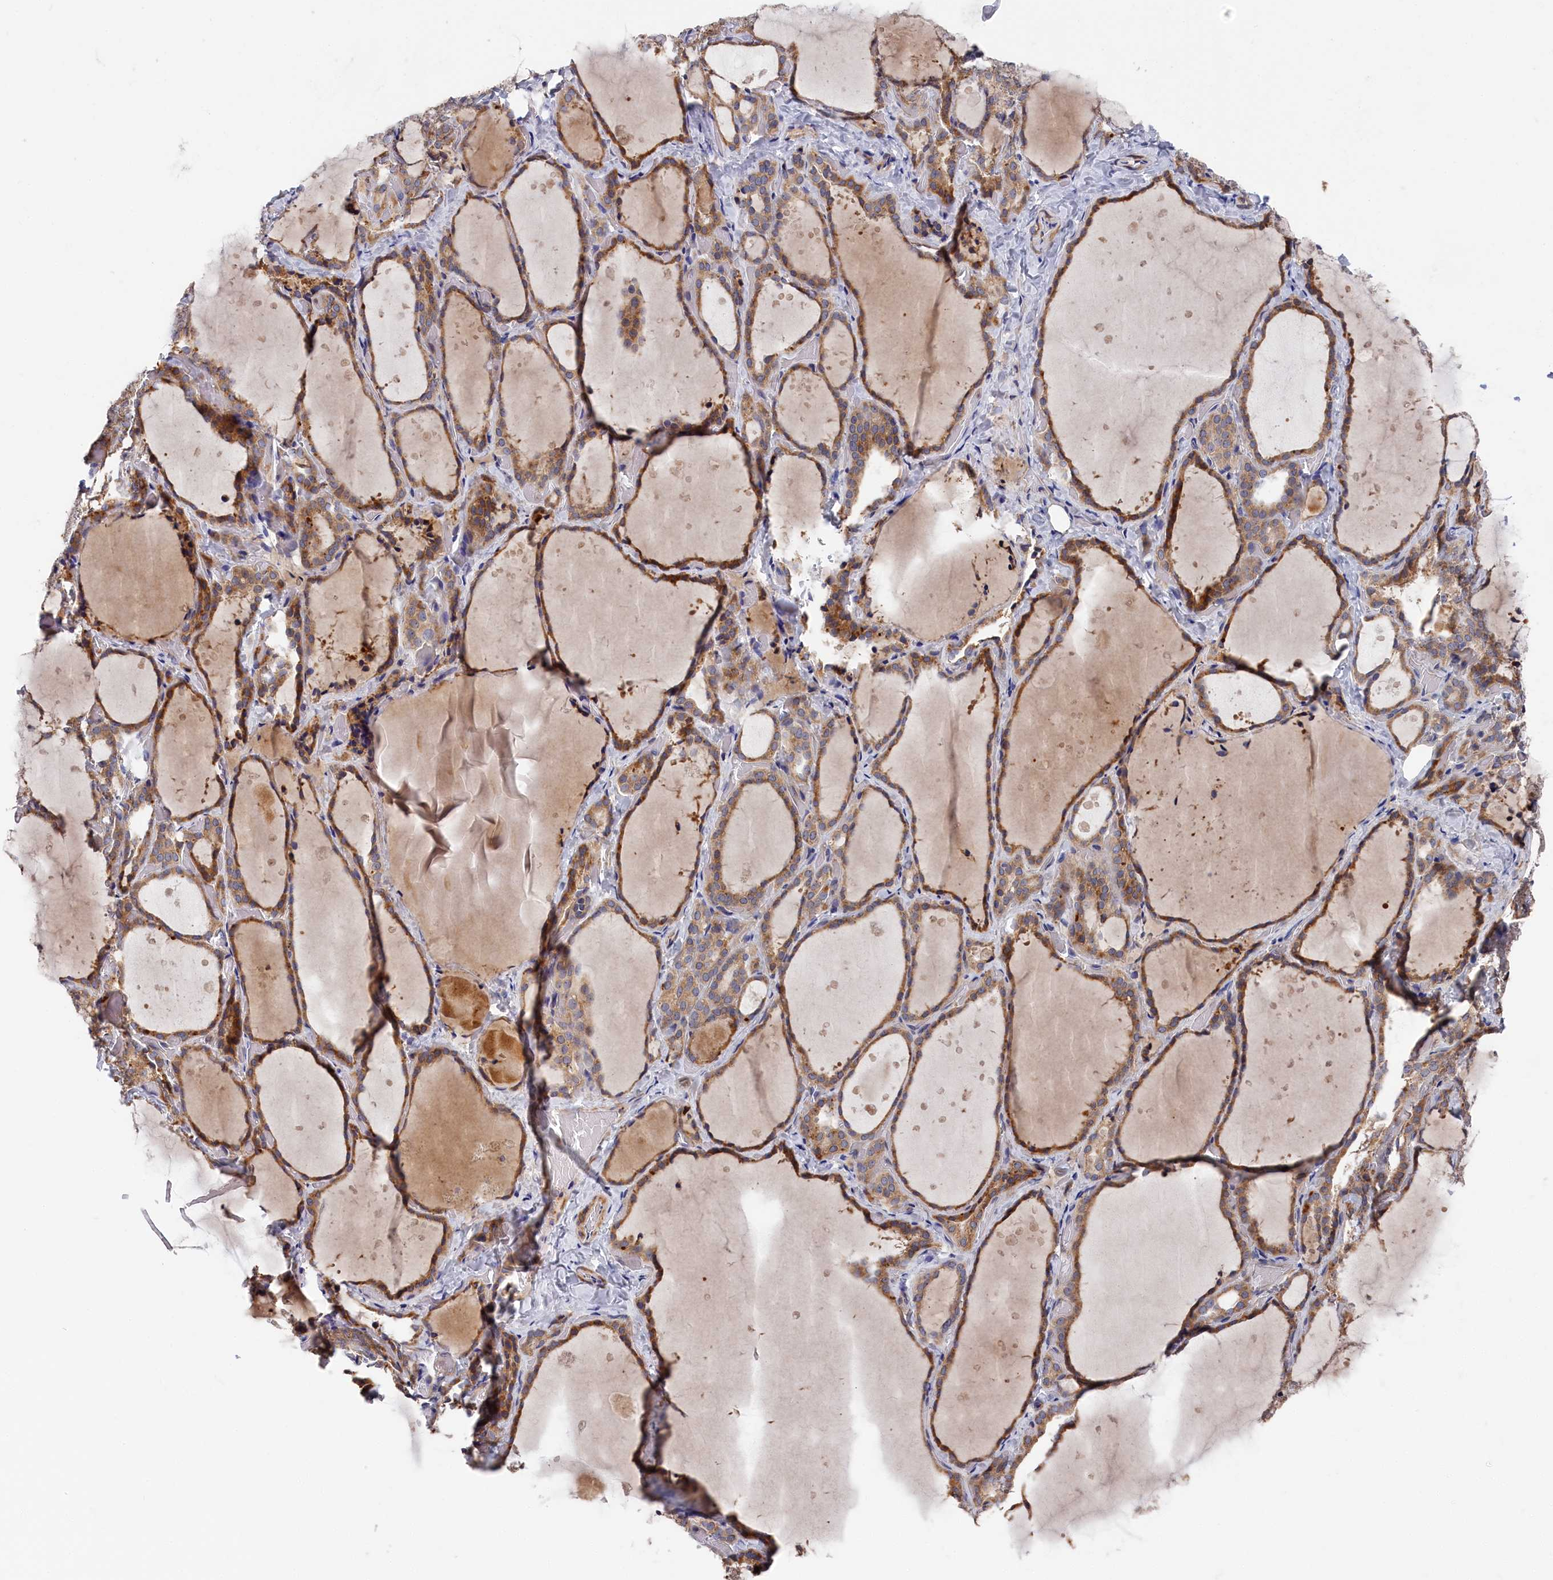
{"staining": {"intensity": "moderate", "quantity": "25%-75%", "location": "cytoplasmic/membranous"}, "tissue": "thyroid gland", "cell_type": "Glandular cells", "image_type": "normal", "snomed": [{"axis": "morphology", "description": "Normal tissue, NOS"}, {"axis": "topography", "description": "Thyroid gland"}], "caption": "Thyroid gland stained with DAB immunohistochemistry shows medium levels of moderate cytoplasmic/membranous staining in approximately 25%-75% of glandular cells. (DAB (3,3'-diaminobenzidine) IHC, brown staining for protein, blue staining for nuclei).", "gene": "CYB5D2", "patient": {"sex": "female", "age": 44}}